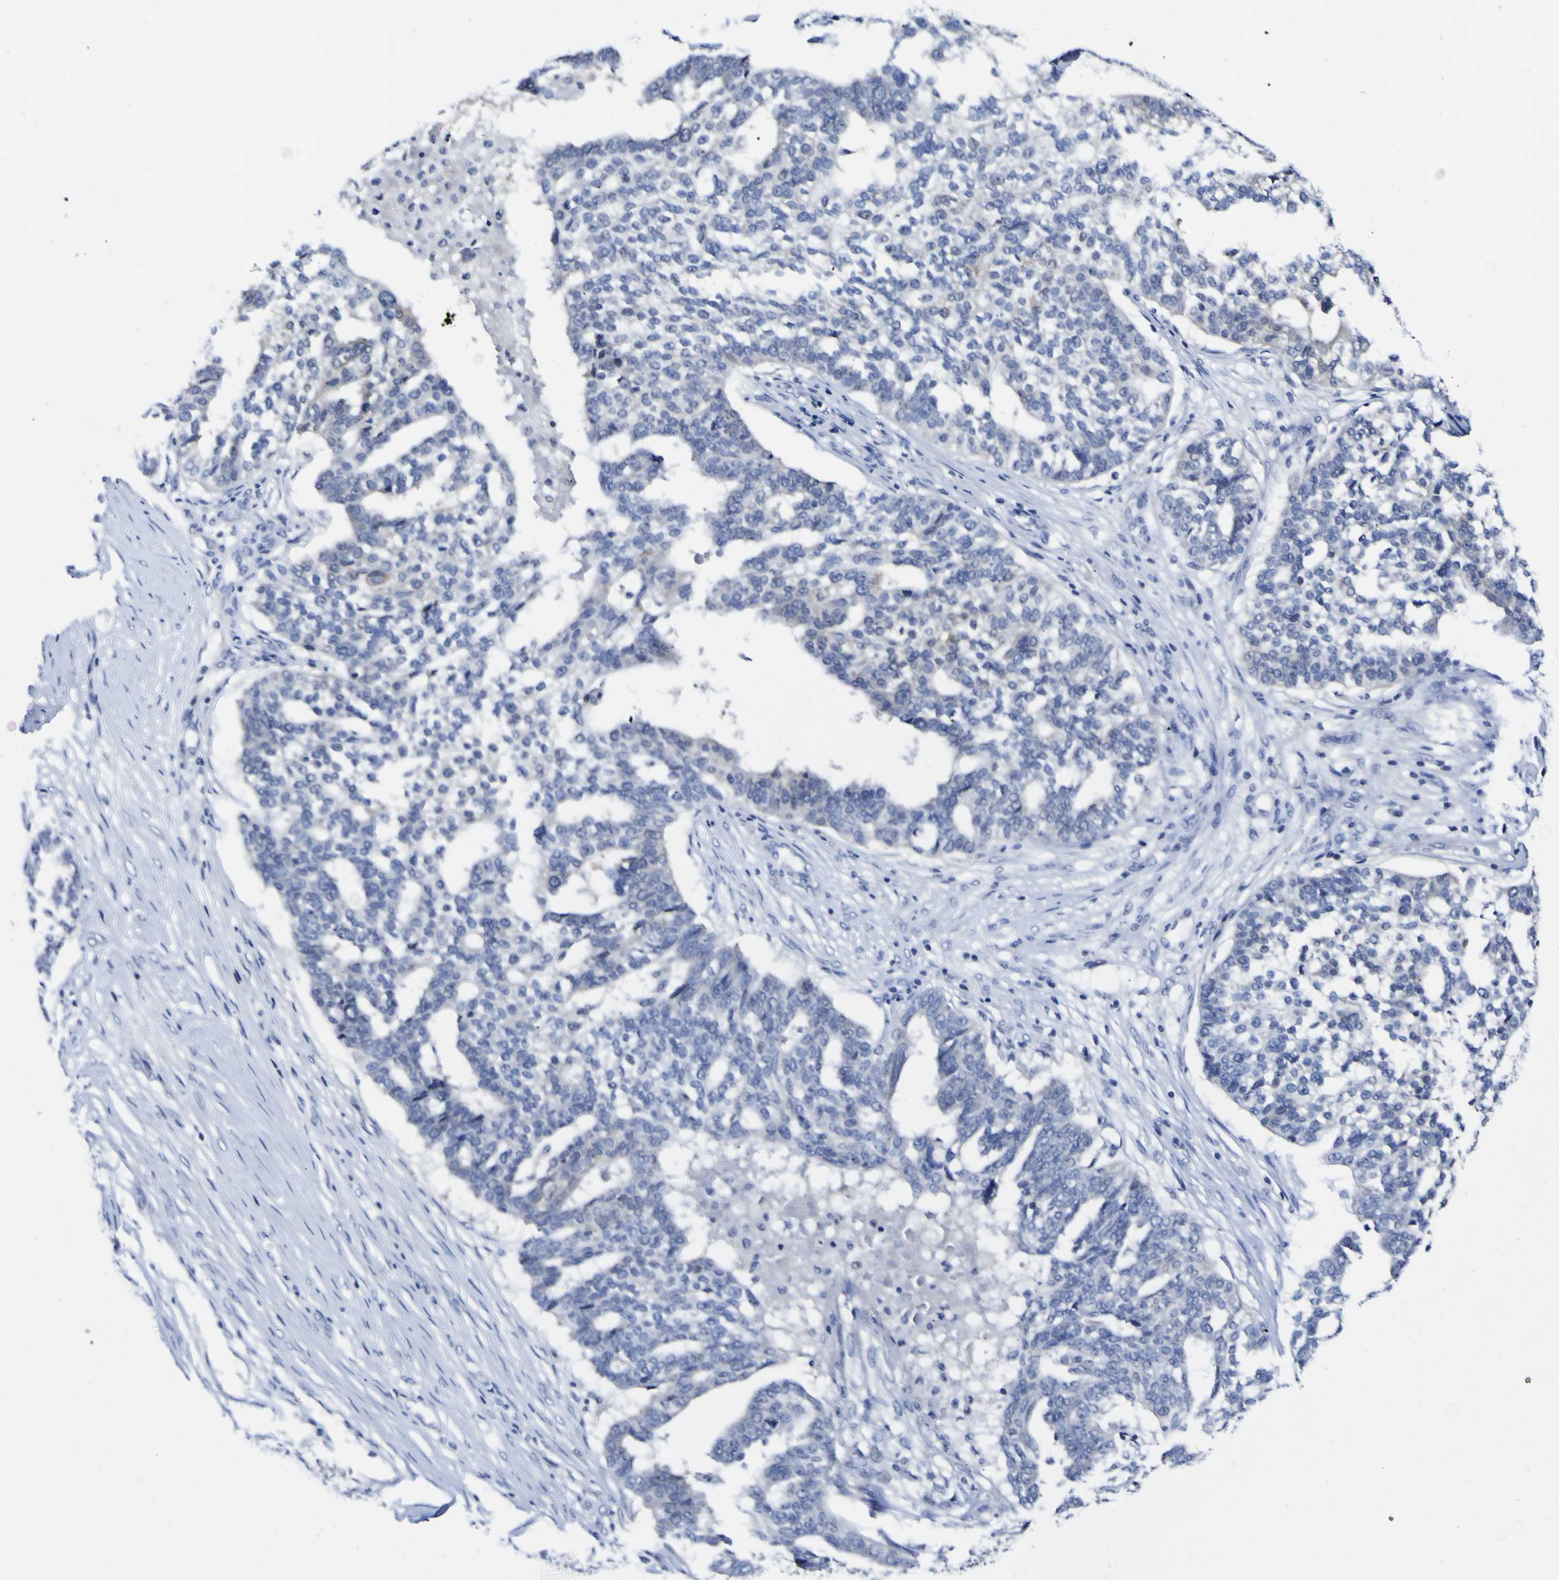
{"staining": {"intensity": "negative", "quantity": "none", "location": "none"}, "tissue": "ovarian cancer", "cell_type": "Tumor cells", "image_type": "cancer", "snomed": [{"axis": "morphology", "description": "Cystadenocarcinoma, serous, NOS"}, {"axis": "topography", "description": "Ovary"}], "caption": "Immunohistochemistry (IHC) histopathology image of neoplastic tissue: human ovarian cancer (serous cystadenocarcinoma) stained with DAB (3,3'-diaminobenzidine) shows no significant protein staining in tumor cells.", "gene": "CASP6", "patient": {"sex": "female", "age": 59}}